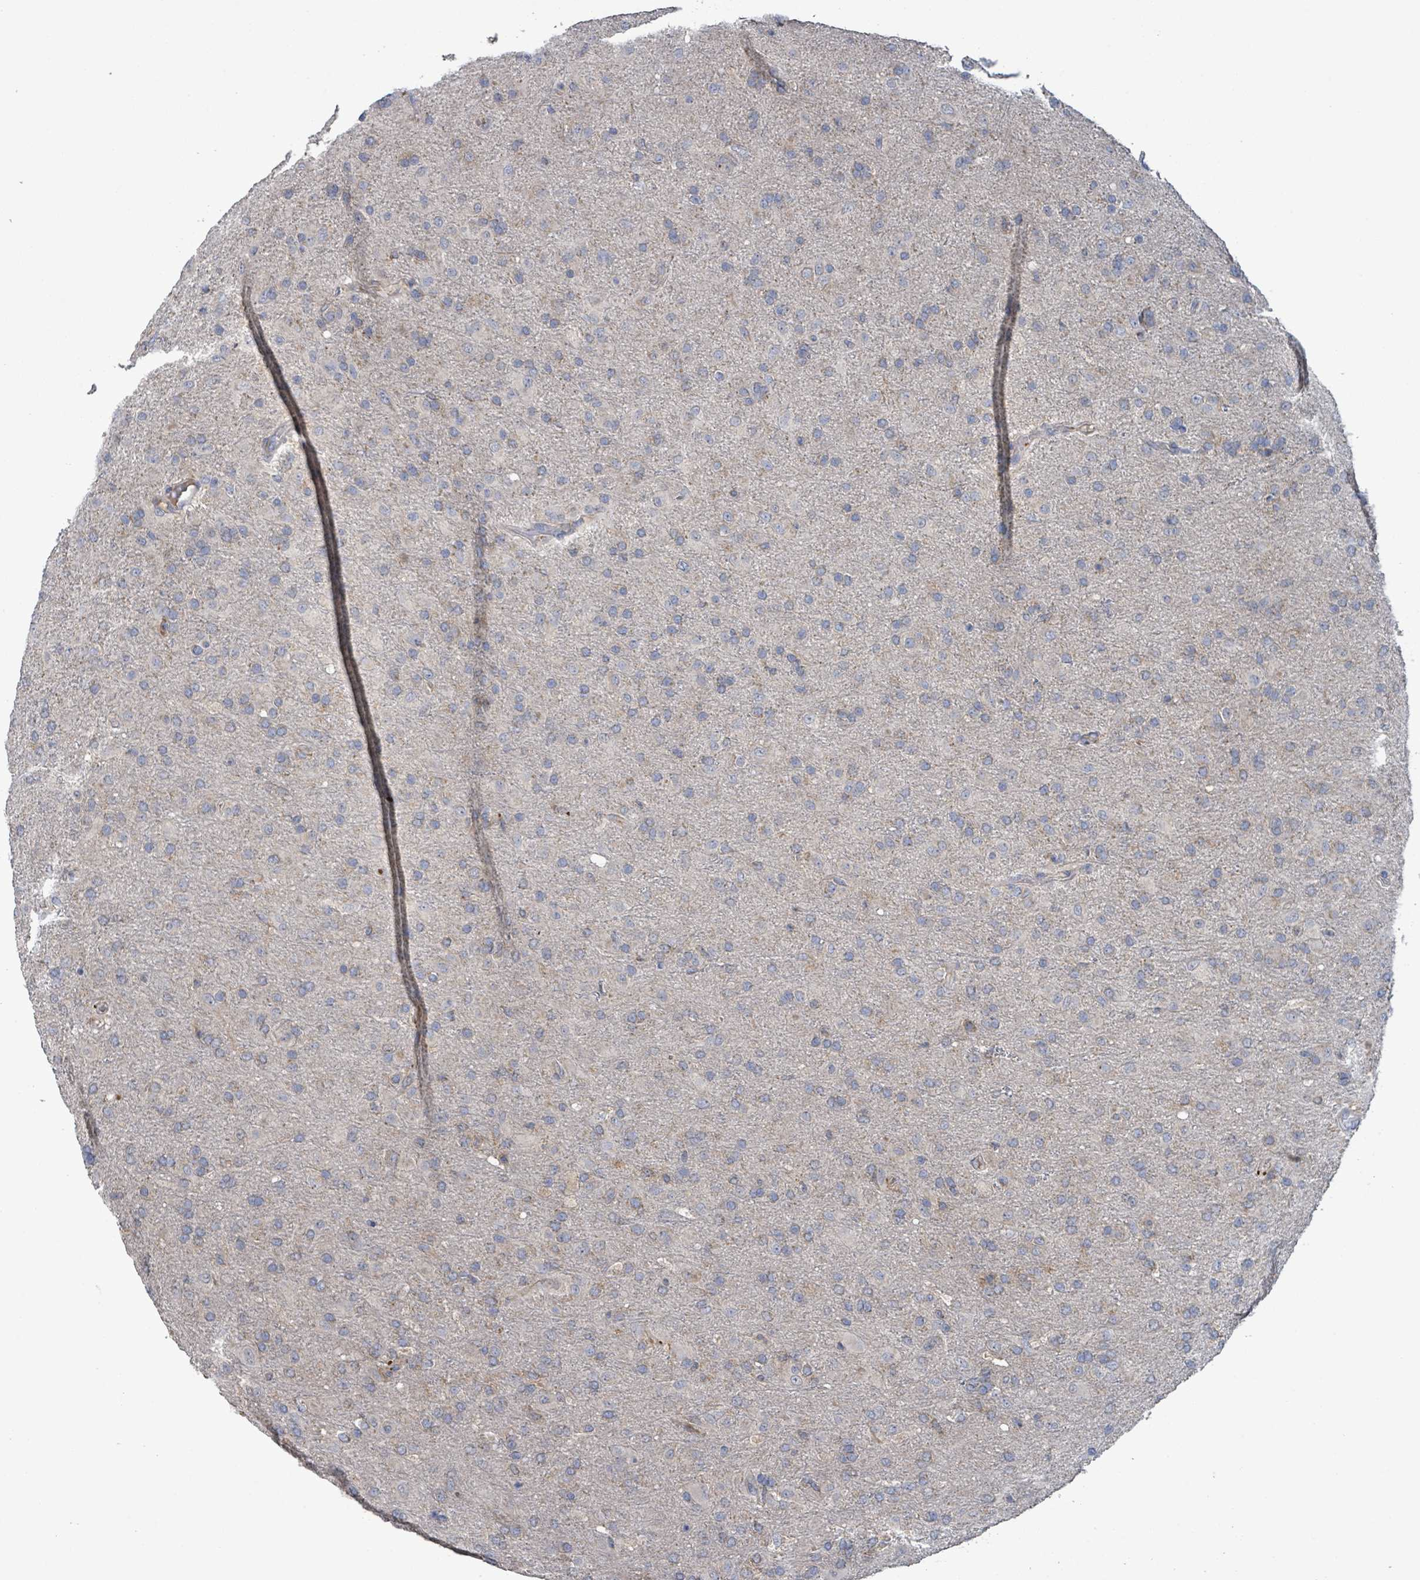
{"staining": {"intensity": "negative", "quantity": "none", "location": "none"}, "tissue": "glioma", "cell_type": "Tumor cells", "image_type": "cancer", "snomed": [{"axis": "morphology", "description": "Glioma, malignant, Low grade"}, {"axis": "topography", "description": "Brain"}], "caption": "Micrograph shows no protein expression in tumor cells of glioma tissue.", "gene": "PLAAT1", "patient": {"sex": "male", "age": 65}}